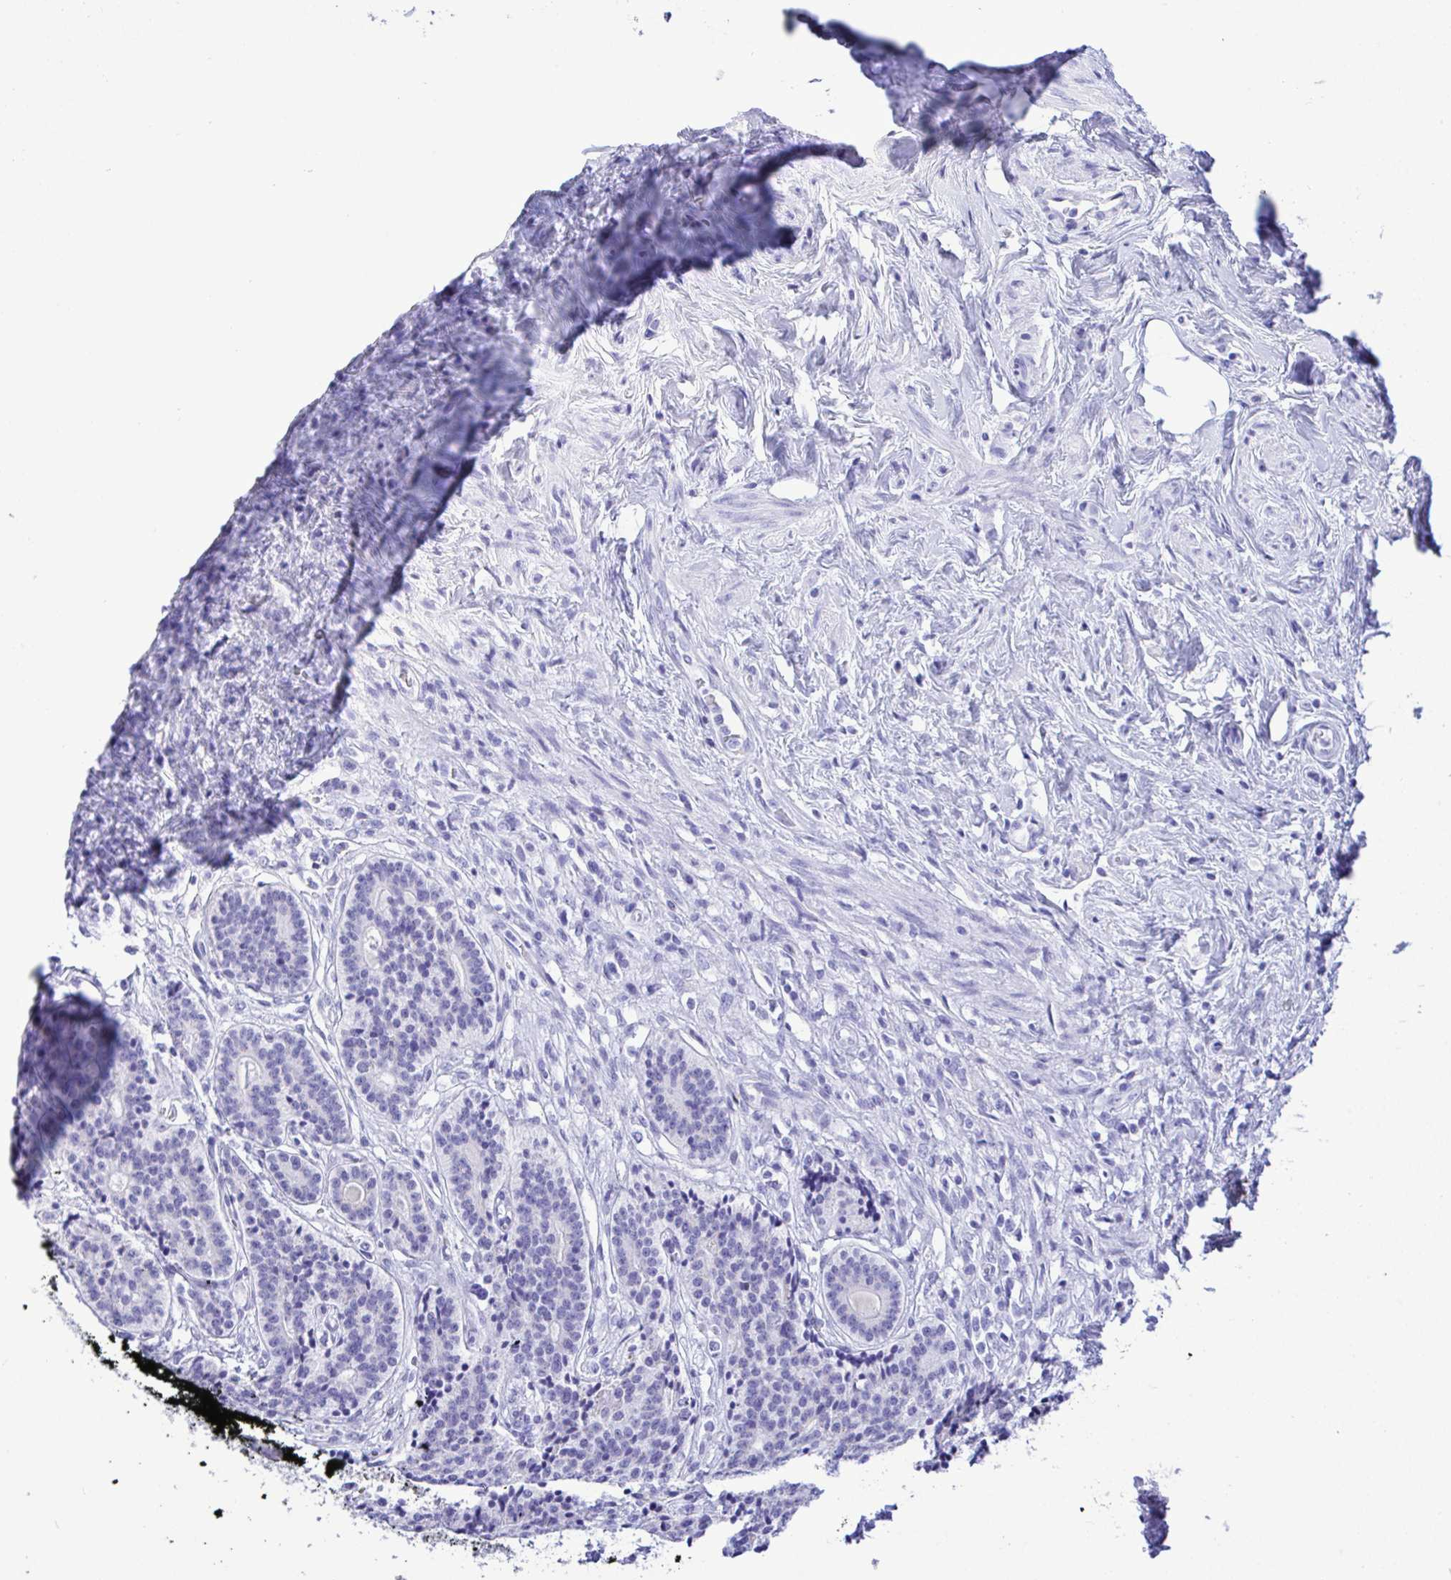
{"staining": {"intensity": "negative", "quantity": "none", "location": "none"}, "tissue": "carcinoid", "cell_type": "Tumor cells", "image_type": "cancer", "snomed": [{"axis": "morphology", "description": "Carcinoid, malignant, NOS"}, {"axis": "topography", "description": "Small intestine"}], "caption": "Immunohistochemical staining of human malignant carcinoid displays no significant expression in tumor cells.", "gene": "SELENOV", "patient": {"sex": "female", "age": 73}}